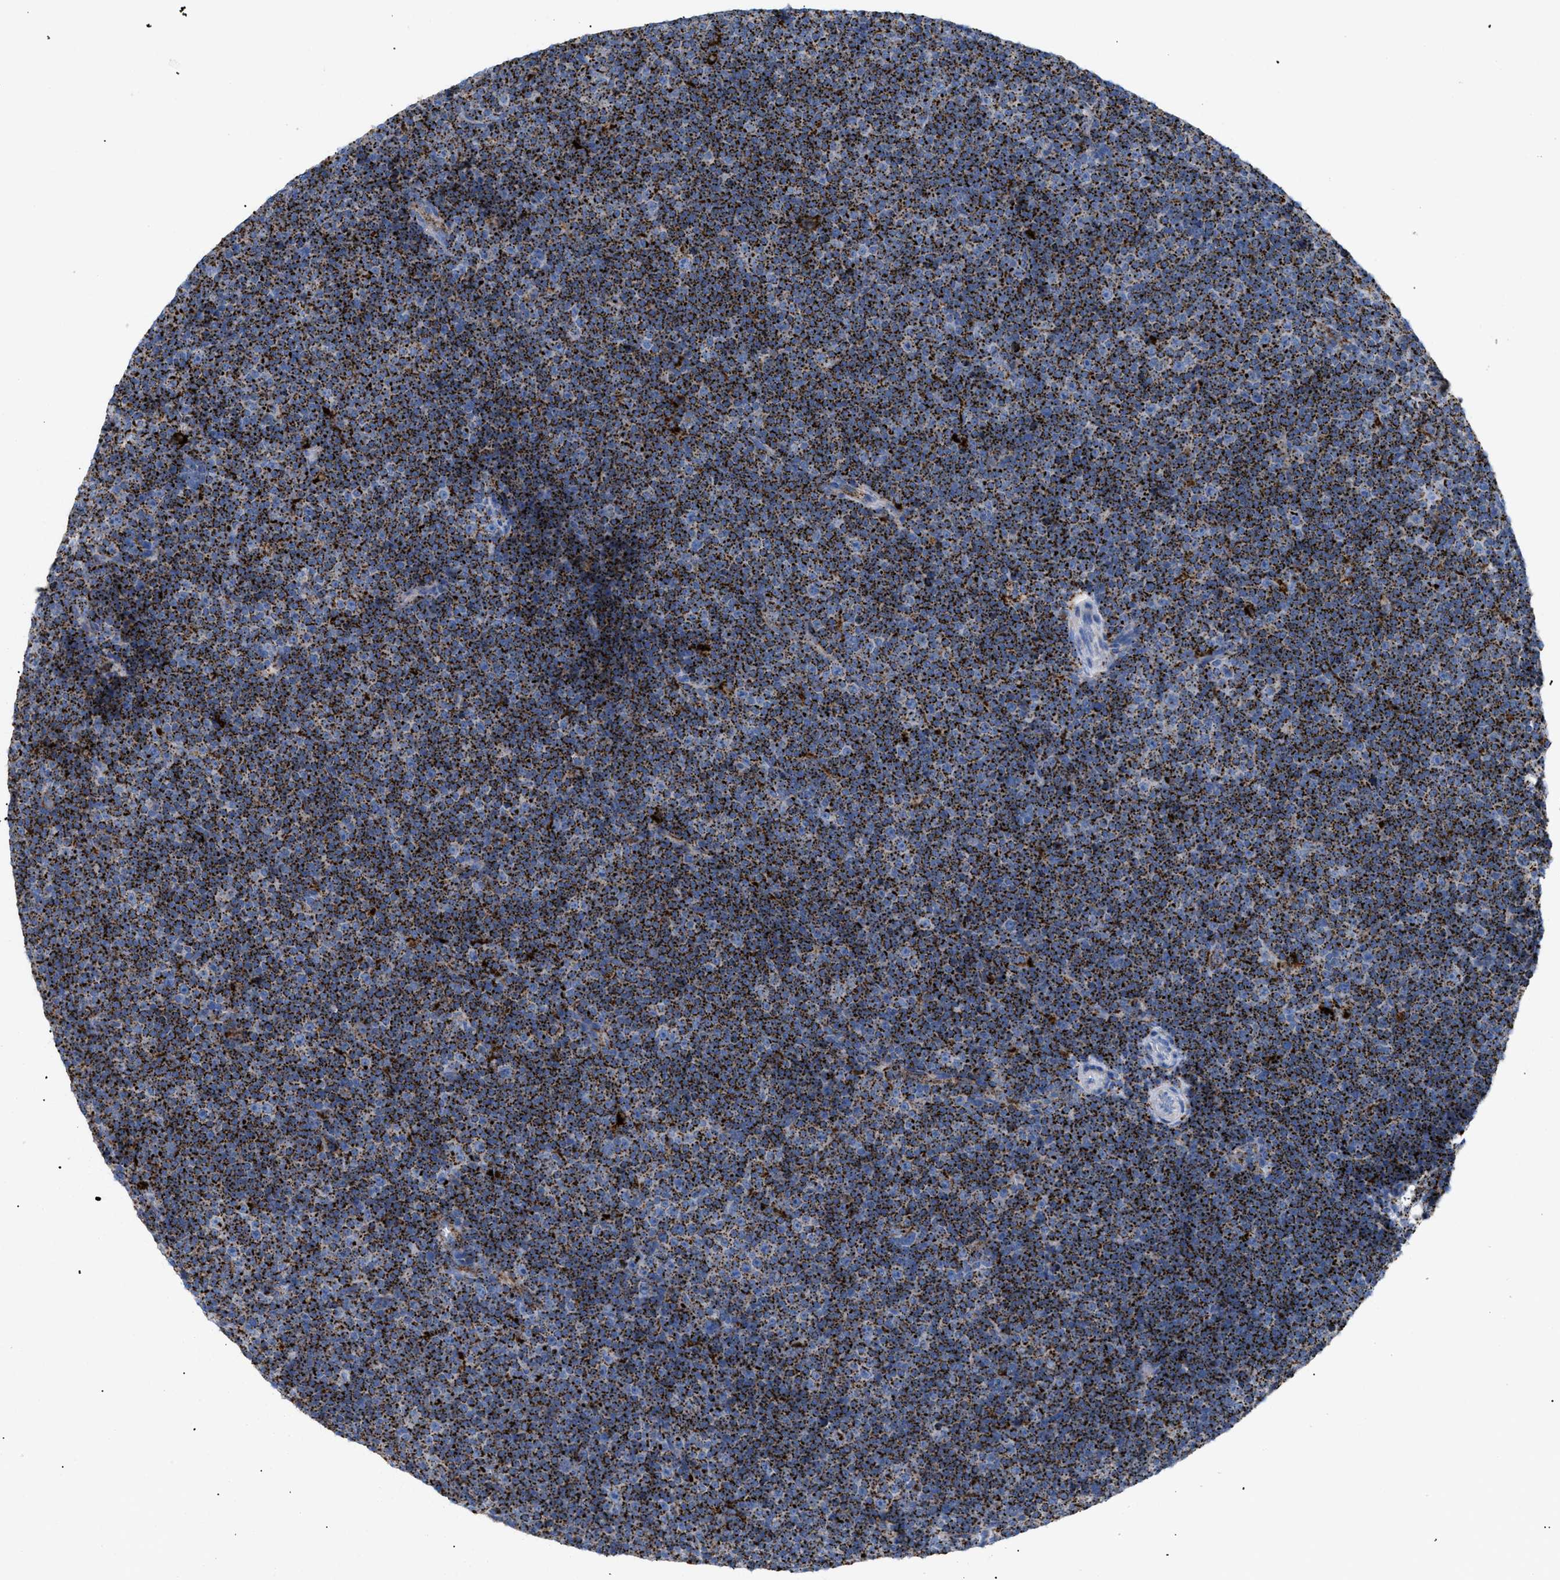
{"staining": {"intensity": "strong", "quantity": ">75%", "location": "cytoplasmic/membranous"}, "tissue": "lymphoma", "cell_type": "Tumor cells", "image_type": "cancer", "snomed": [{"axis": "morphology", "description": "Malignant lymphoma, non-Hodgkin's type, Low grade"}, {"axis": "topography", "description": "Lymph node"}], "caption": "Immunohistochemistry photomicrograph of neoplastic tissue: human lymphoma stained using IHC displays high levels of strong protein expression localized specifically in the cytoplasmic/membranous of tumor cells, appearing as a cytoplasmic/membranous brown color.", "gene": "DRAM2", "patient": {"sex": "female", "age": 67}}